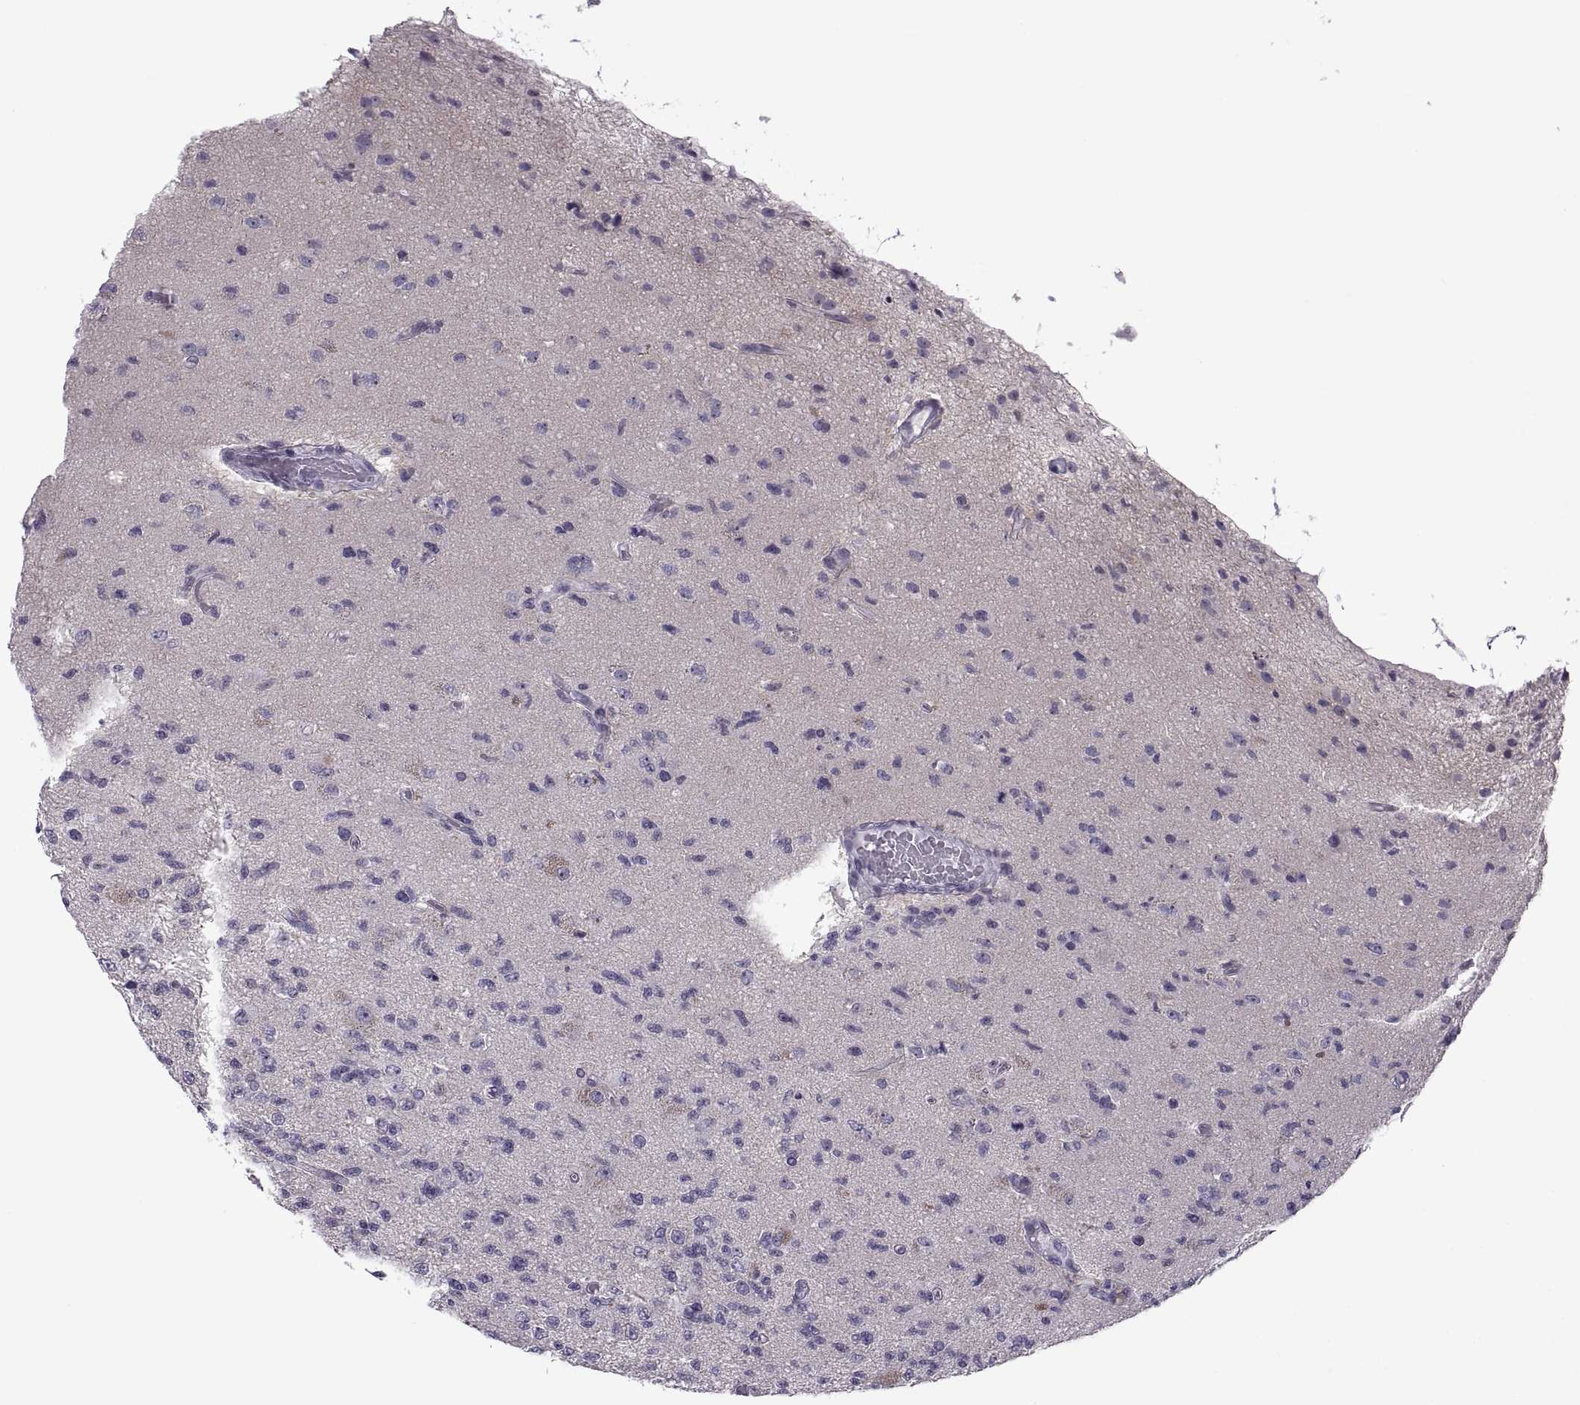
{"staining": {"intensity": "negative", "quantity": "none", "location": "none"}, "tissue": "glioma", "cell_type": "Tumor cells", "image_type": "cancer", "snomed": [{"axis": "morphology", "description": "Glioma, malignant, High grade"}, {"axis": "topography", "description": "Brain"}], "caption": "The image exhibits no staining of tumor cells in glioma. (DAB immunohistochemistry visualized using brightfield microscopy, high magnification).", "gene": "TBC1D3G", "patient": {"sex": "male", "age": 56}}